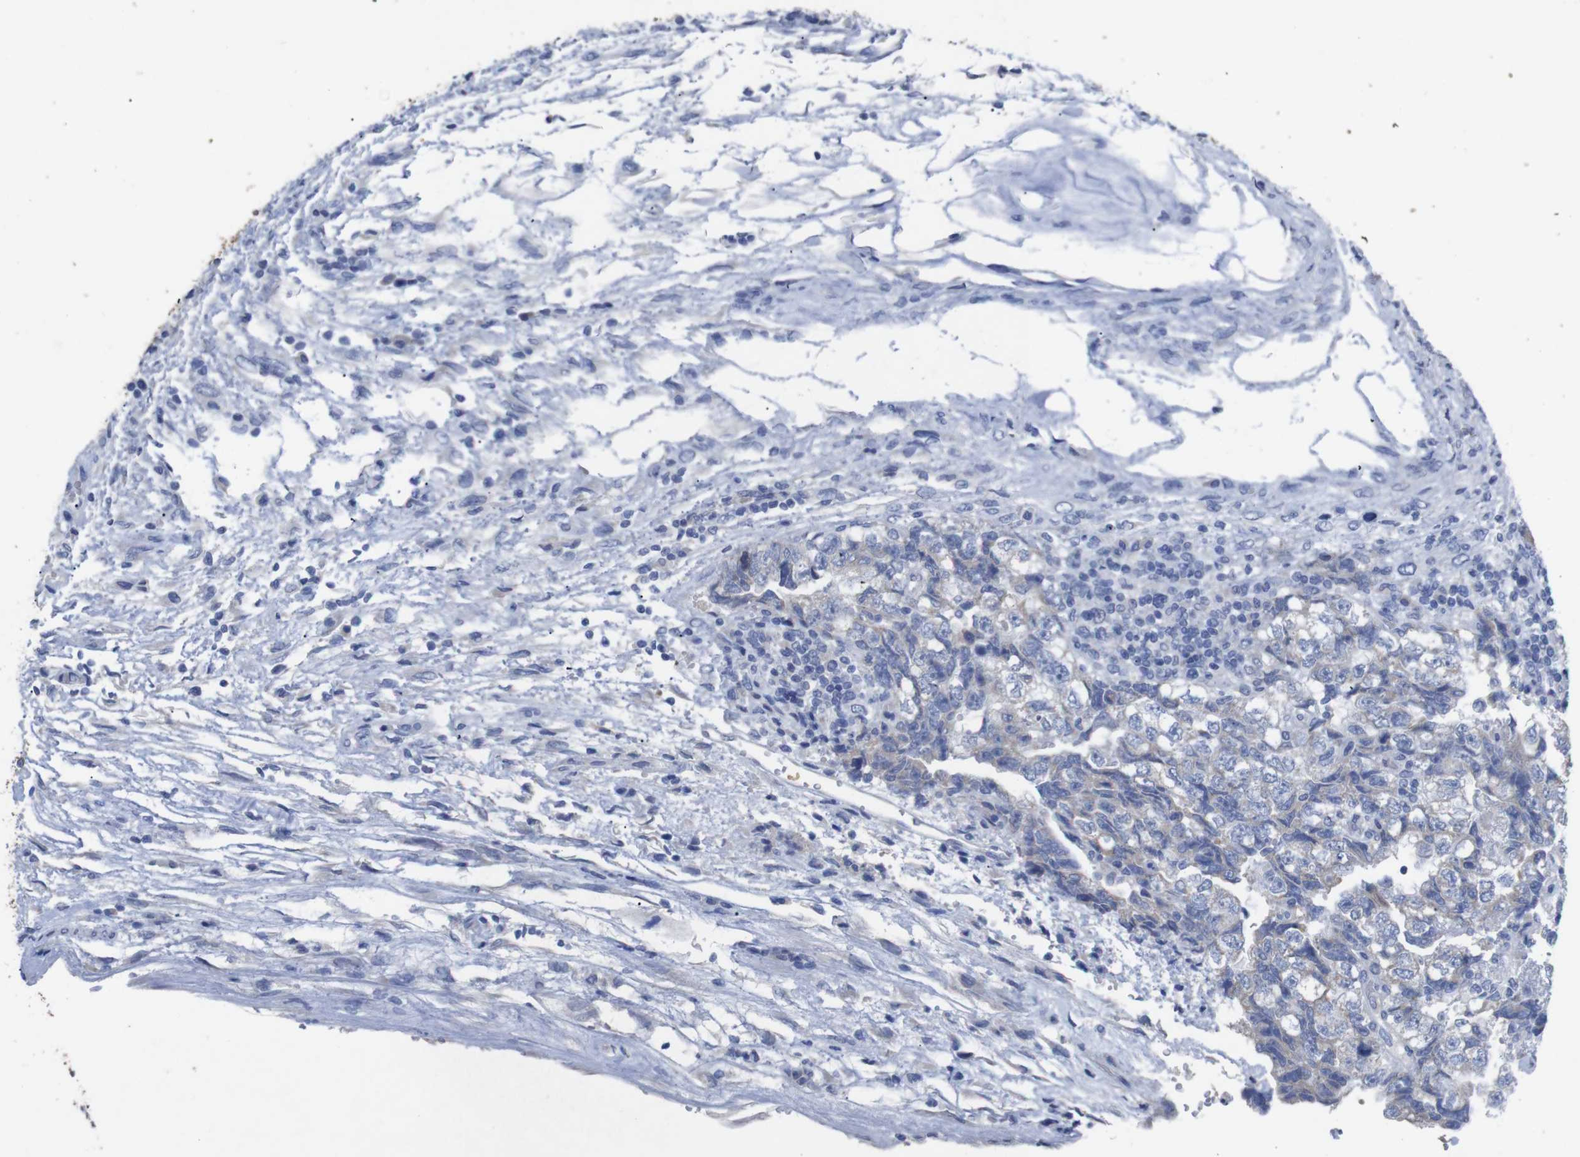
{"staining": {"intensity": "weak", "quantity": "25%-75%", "location": "cytoplasmic/membranous"}, "tissue": "testis cancer", "cell_type": "Tumor cells", "image_type": "cancer", "snomed": [{"axis": "morphology", "description": "Carcinoma, Embryonal, NOS"}, {"axis": "topography", "description": "Testis"}], "caption": "Immunohistochemistry (IHC) (DAB) staining of human testis cancer (embryonal carcinoma) shows weak cytoplasmic/membranous protein expression in about 25%-75% of tumor cells.", "gene": "GJB2", "patient": {"sex": "male", "age": 36}}